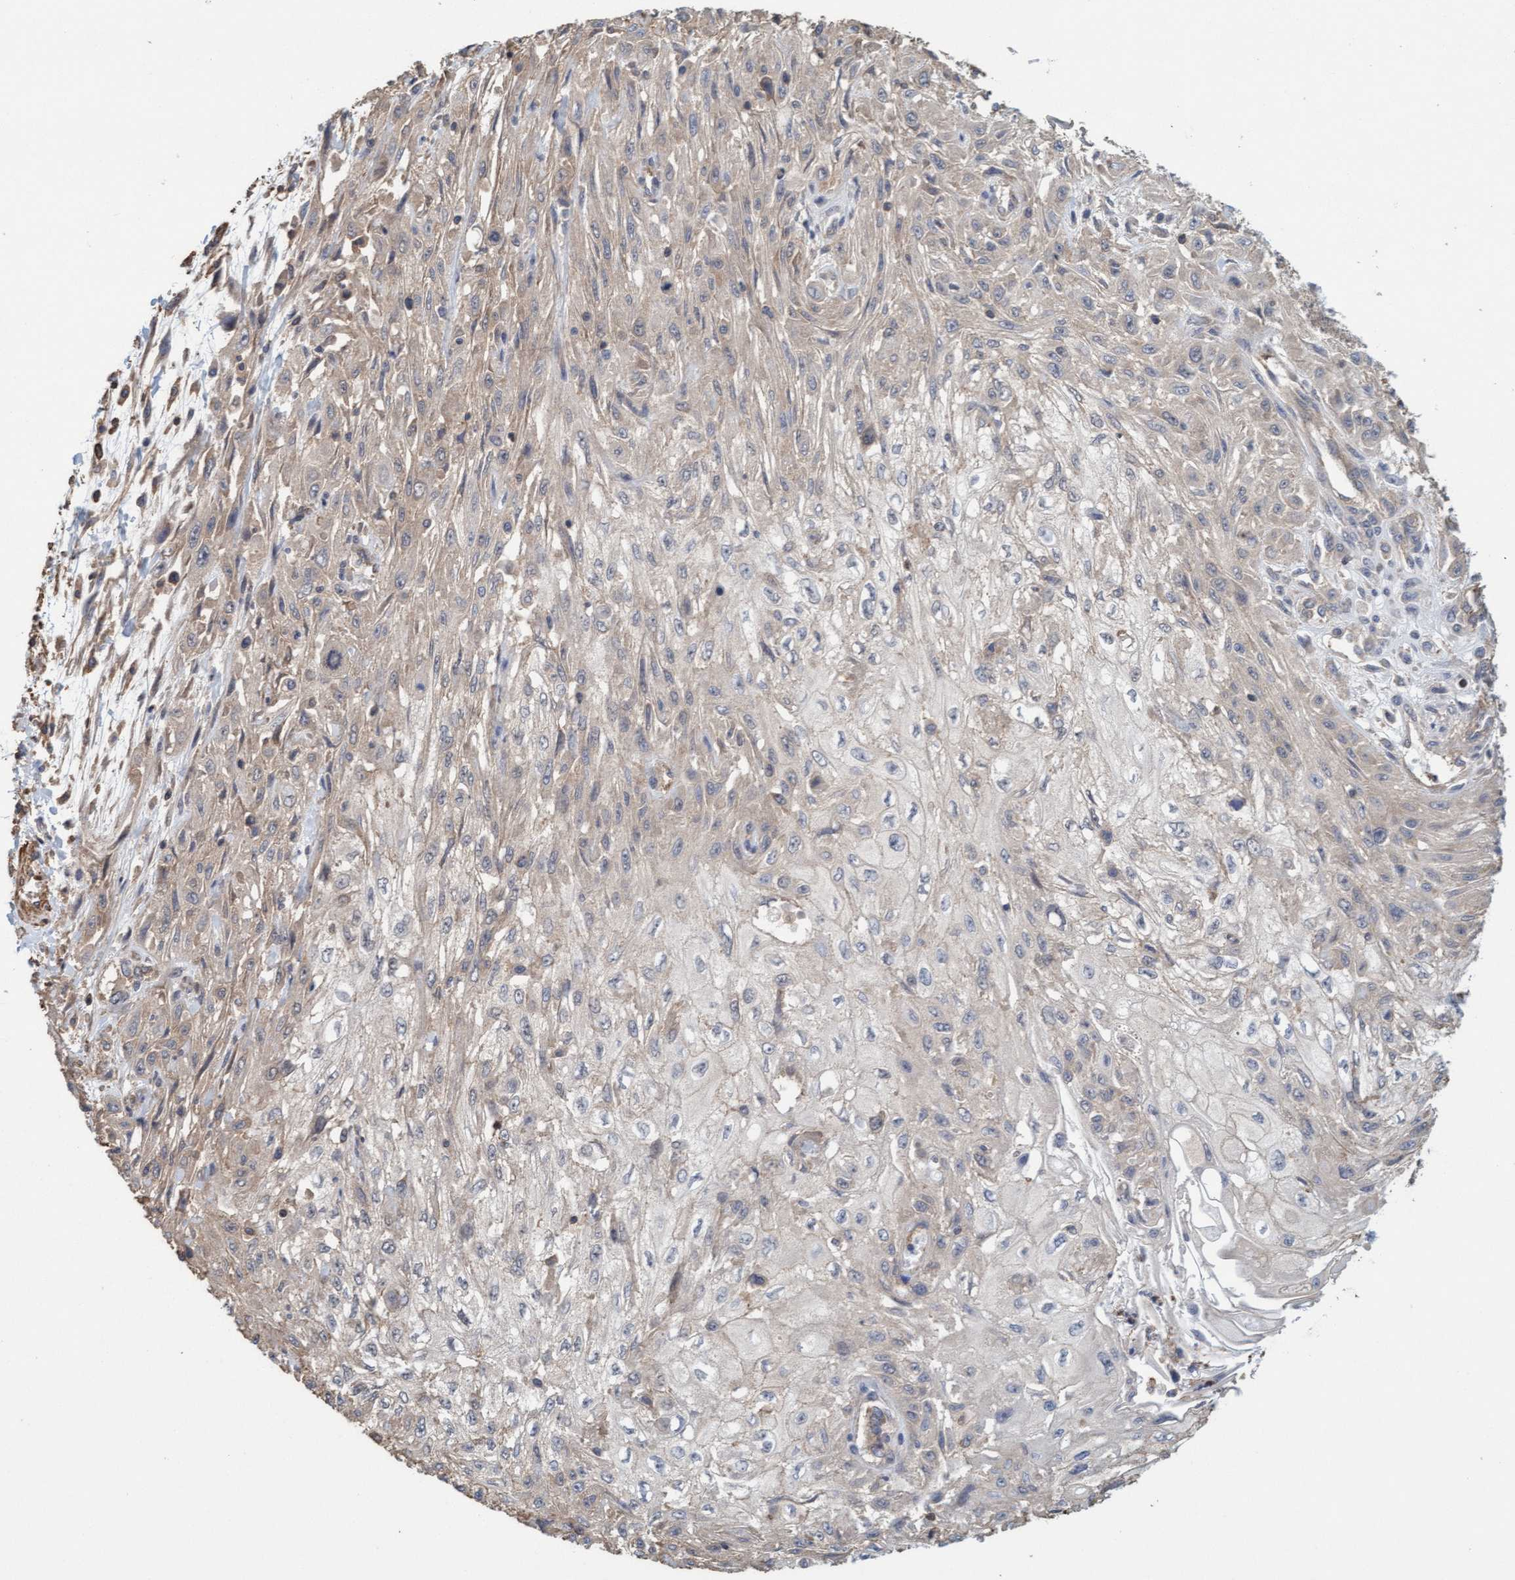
{"staining": {"intensity": "weak", "quantity": "<25%", "location": "cytoplasmic/membranous"}, "tissue": "skin cancer", "cell_type": "Tumor cells", "image_type": "cancer", "snomed": [{"axis": "morphology", "description": "Squamous cell carcinoma, NOS"}, {"axis": "morphology", "description": "Squamous cell carcinoma, metastatic, NOS"}, {"axis": "topography", "description": "Skin"}, {"axis": "topography", "description": "Lymph node"}], "caption": "Tumor cells are negative for protein expression in human skin squamous cell carcinoma.", "gene": "FXR2", "patient": {"sex": "male", "age": 75}}